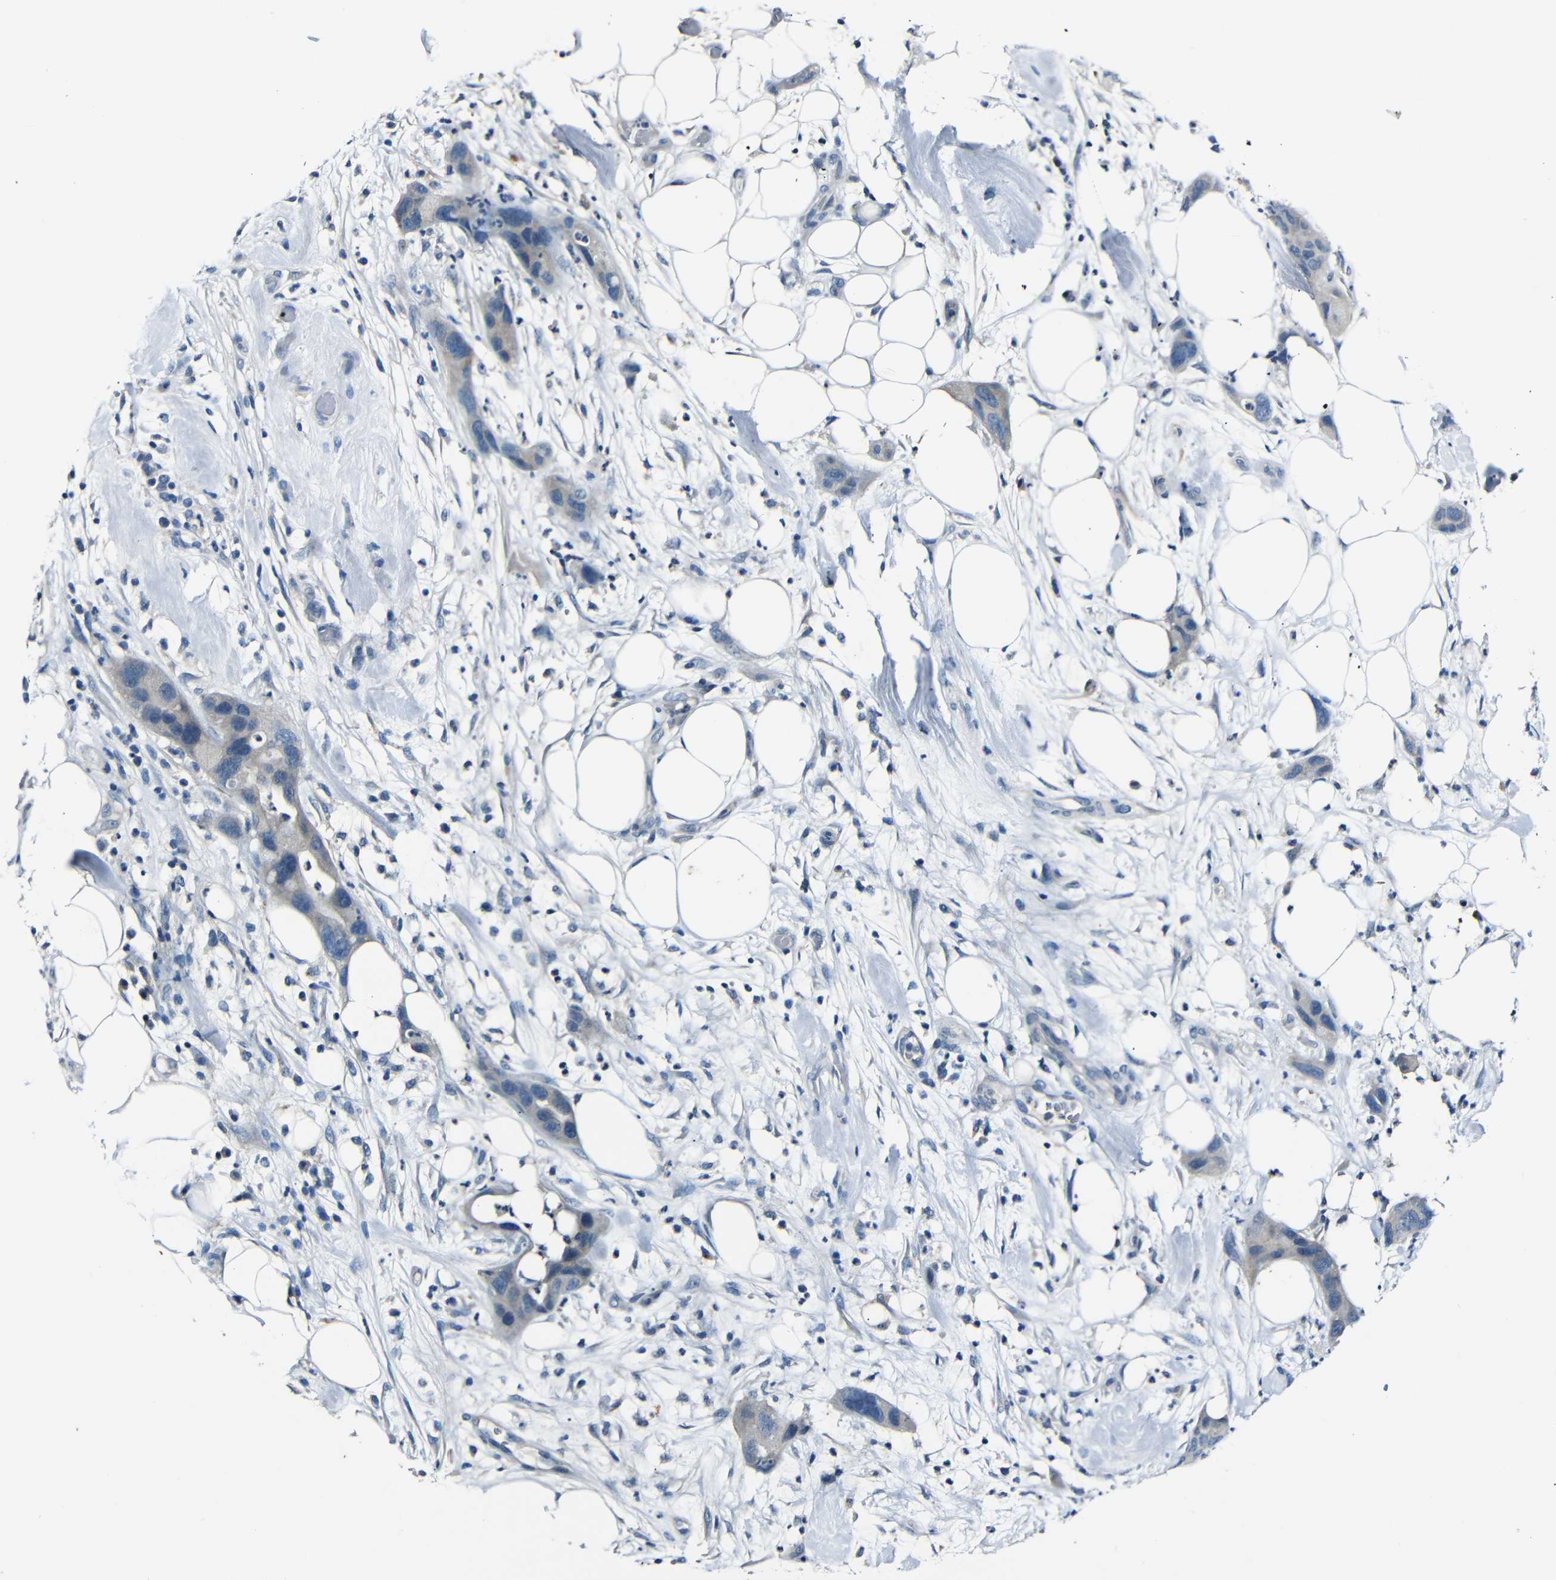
{"staining": {"intensity": "weak", "quantity": ">75%", "location": "cytoplasmic/membranous"}, "tissue": "pancreatic cancer", "cell_type": "Tumor cells", "image_type": "cancer", "snomed": [{"axis": "morphology", "description": "Adenocarcinoma, NOS"}, {"axis": "topography", "description": "Pancreas"}], "caption": "A photomicrograph showing weak cytoplasmic/membranous staining in about >75% of tumor cells in pancreatic cancer, as visualized by brown immunohistochemical staining.", "gene": "ANK3", "patient": {"sex": "female", "age": 71}}